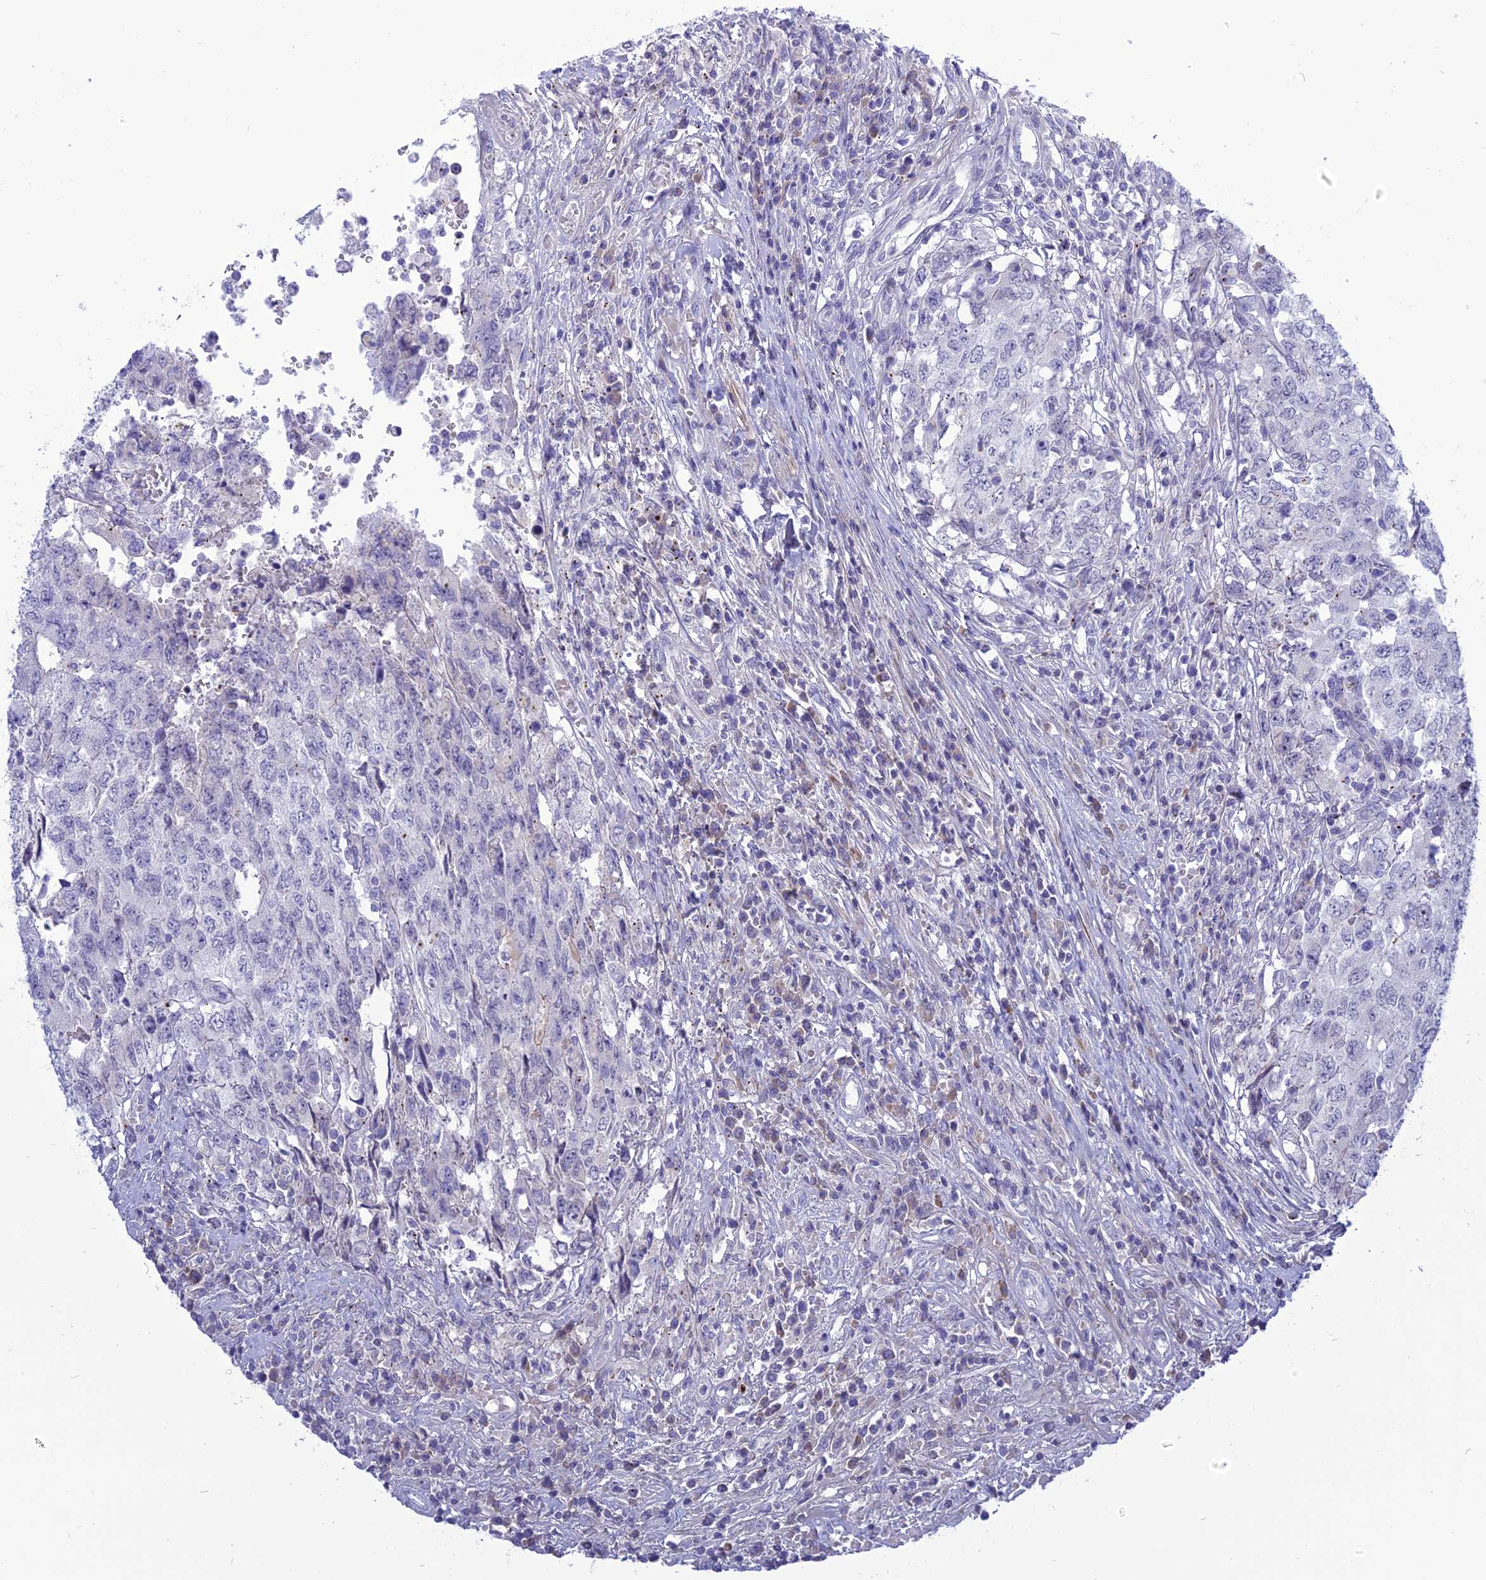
{"staining": {"intensity": "negative", "quantity": "none", "location": "none"}, "tissue": "testis cancer", "cell_type": "Tumor cells", "image_type": "cancer", "snomed": [{"axis": "morphology", "description": "Carcinoma, Embryonal, NOS"}, {"axis": "topography", "description": "Testis"}], "caption": "This is an immunohistochemistry histopathology image of testis cancer. There is no positivity in tumor cells.", "gene": "MBD3L1", "patient": {"sex": "male", "age": 34}}